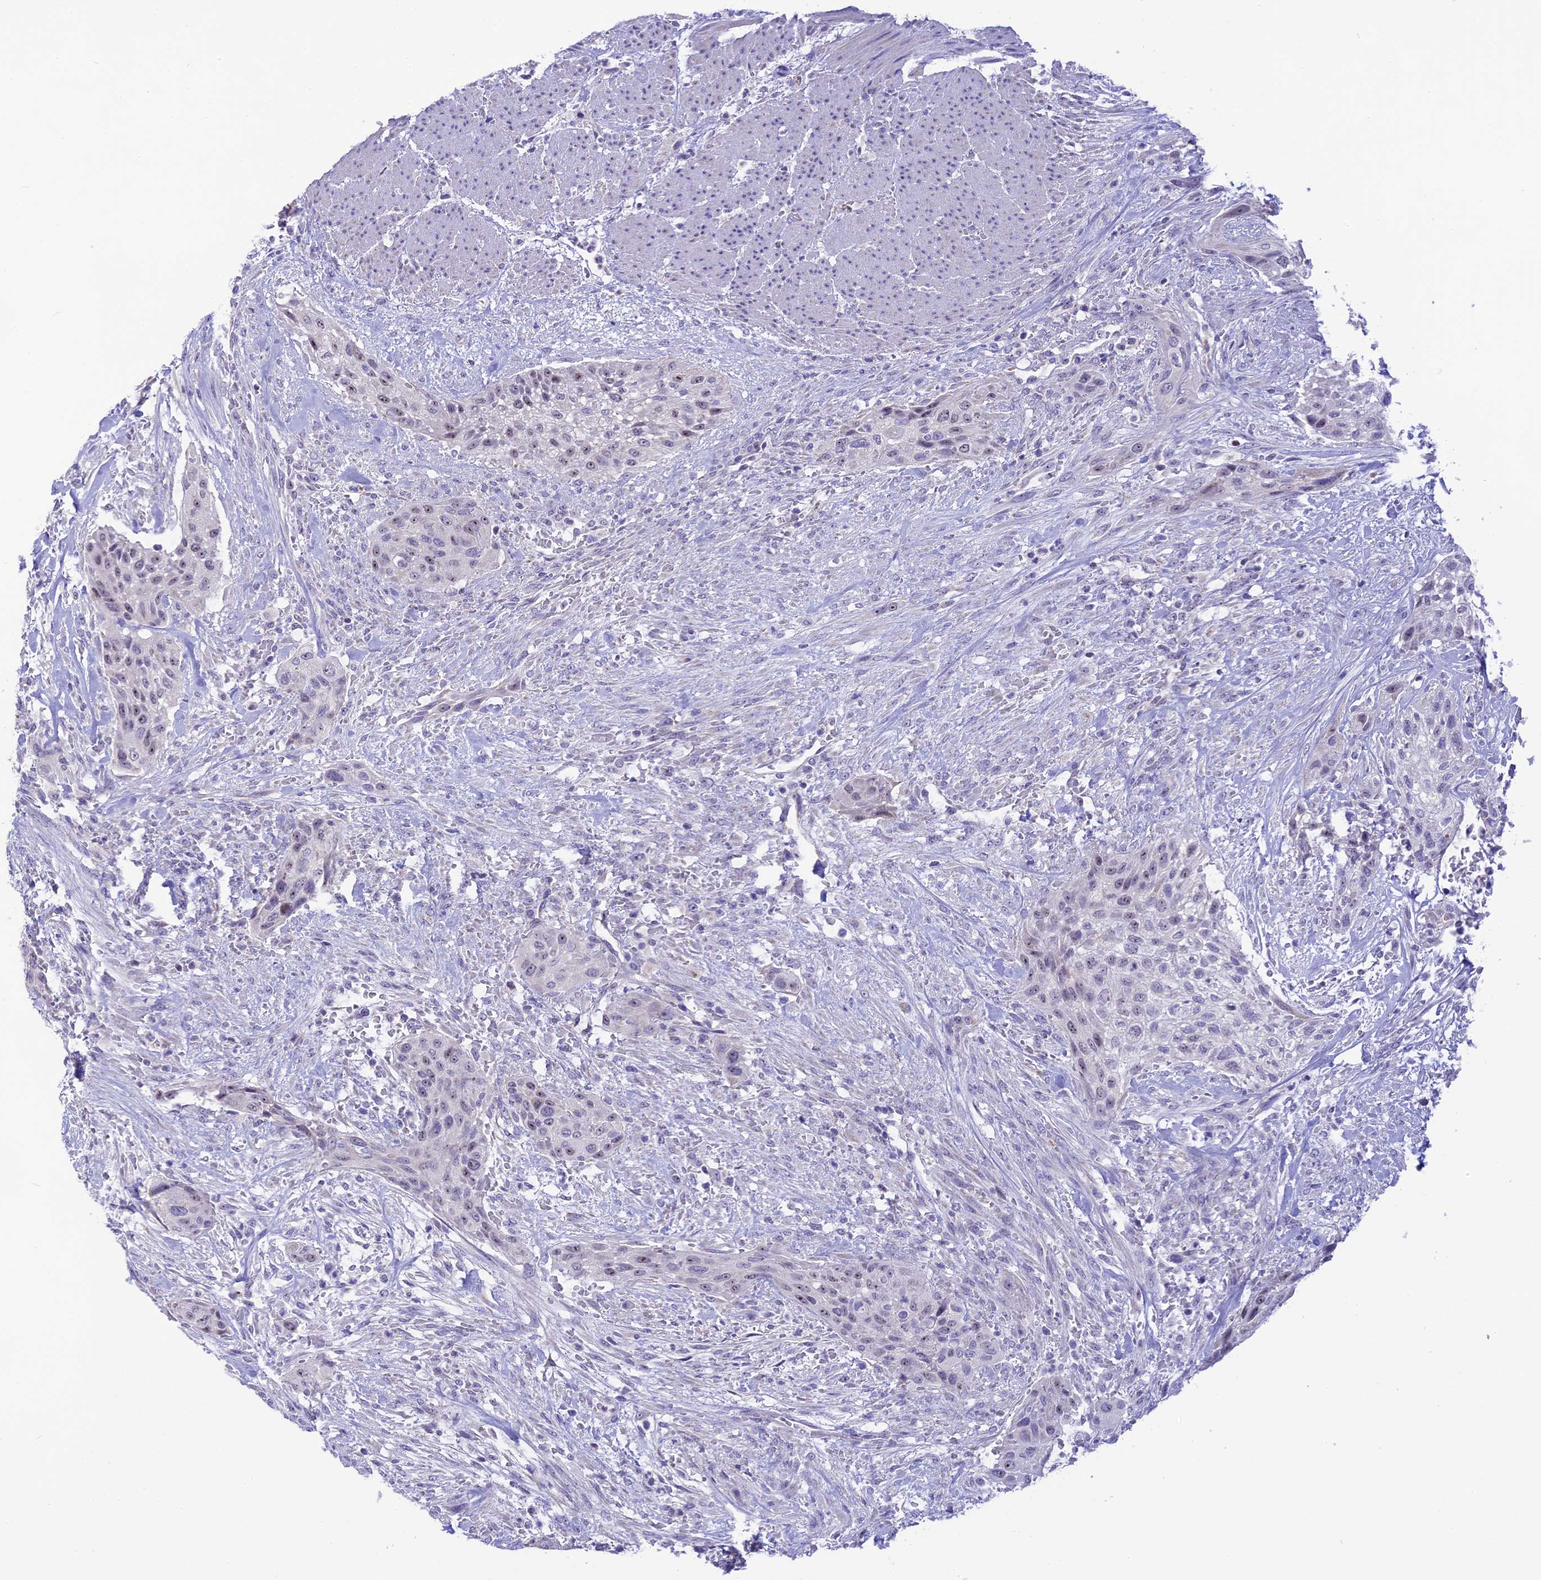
{"staining": {"intensity": "weak", "quantity": "25%-75%", "location": "nuclear"}, "tissue": "urothelial cancer", "cell_type": "Tumor cells", "image_type": "cancer", "snomed": [{"axis": "morphology", "description": "Urothelial carcinoma, High grade"}, {"axis": "topography", "description": "Urinary bladder"}], "caption": "Urothelial cancer stained with a protein marker displays weak staining in tumor cells.", "gene": "CMSS1", "patient": {"sex": "male", "age": 35}}